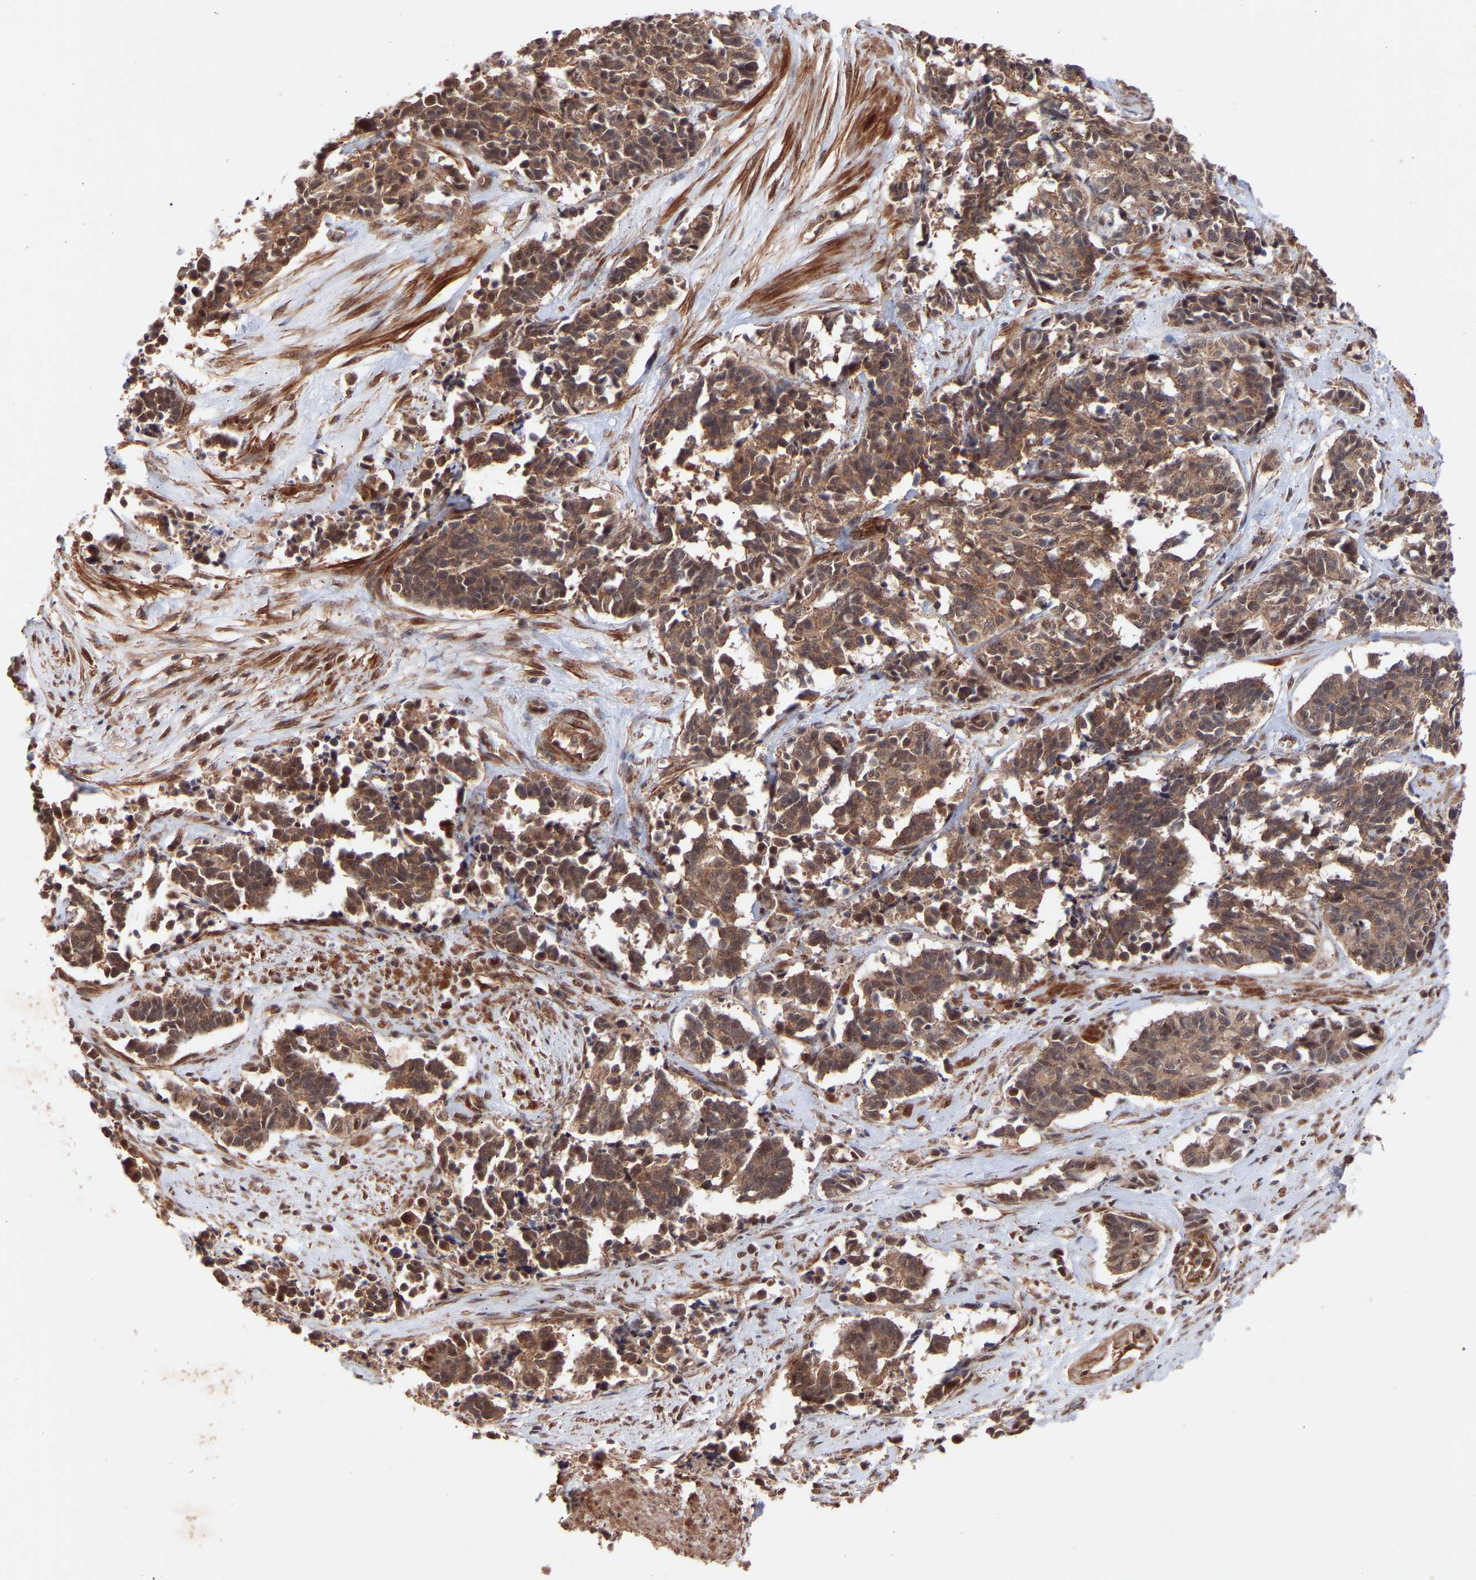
{"staining": {"intensity": "moderate", "quantity": ">75%", "location": "cytoplasmic/membranous,nuclear"}, "tissue": "cervical cancer", "cell_type": "Tumor cells", "image_type": "cancer", "snomed": [{"axis": "morphology", "description": "Squamous cell carcinoma, NOS"}, {"axis": "topography", "description": "Cervix"}], "caption": "The photomicrograph demonstrates a brown stain indicating the presence of a protein in the cytoplasmic/membranous and nuclear of tumor cells in squamous cell carcinoma (cervical). The staining is performed using DAB brown chromogen to label protein expression. The nuclei are counter-stained blue using hematoxylin.", "gene": "PDLIM5", "patient": {"sex": "female", "age": 35}}